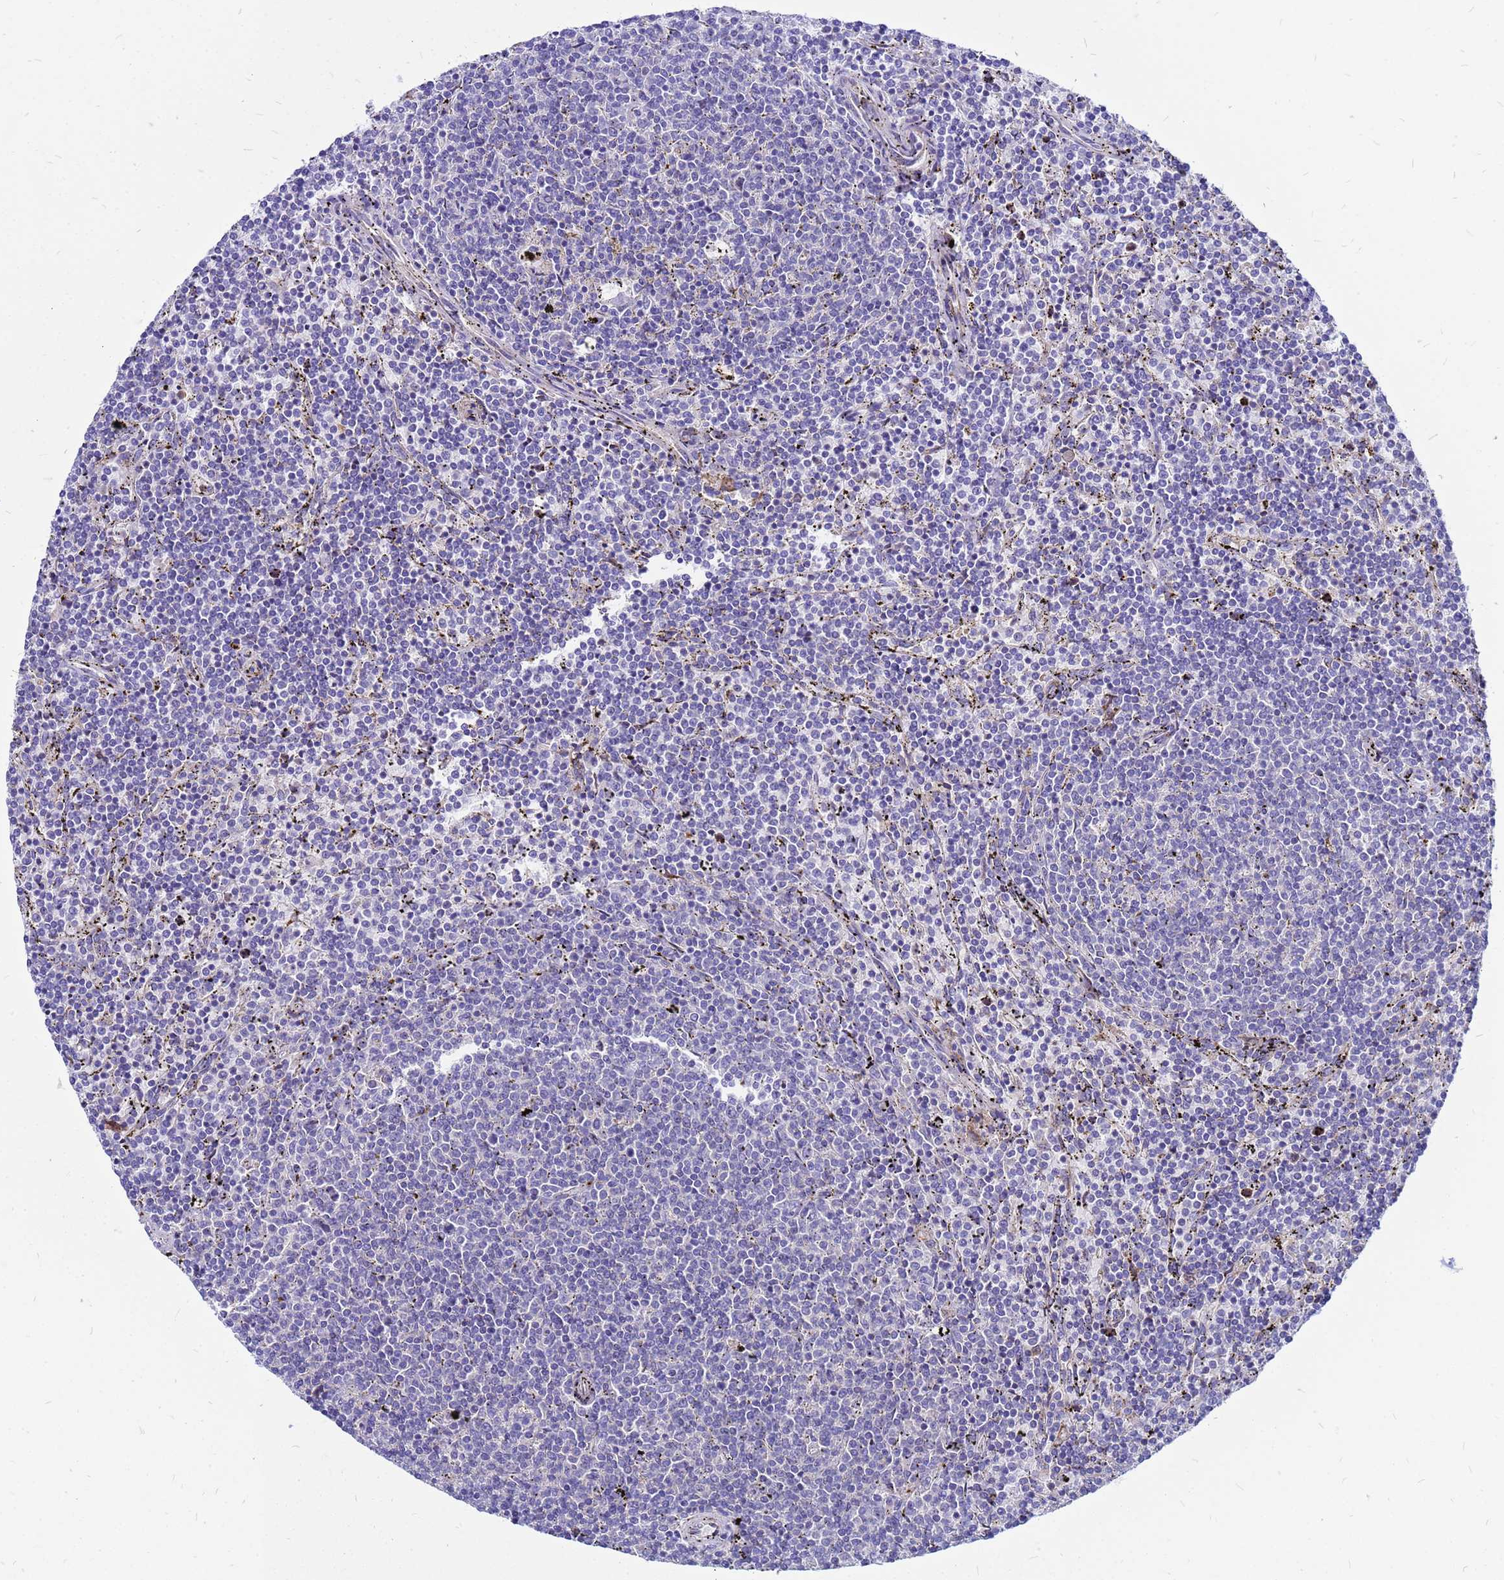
{"staining": {"intensity": "negative", "quantity": "none", "location": "none"}, "tissue": "lymphoma", "cell_type": "Tumor cells", "image_type": "cancer", "snomed": [{"axis": "morphology", "description": "Malignant lymphoma, non-Hodgkin's type, Low grade"}, {"axis": "topography", "description": "Spleen"}], "caption": "Tumor cells show no significant protein staining in low-grade malignant lymphoma, non-Hodgkin's type.", "gene": "FHIP1A", "patient": {"sex": "female", "age": 50}}